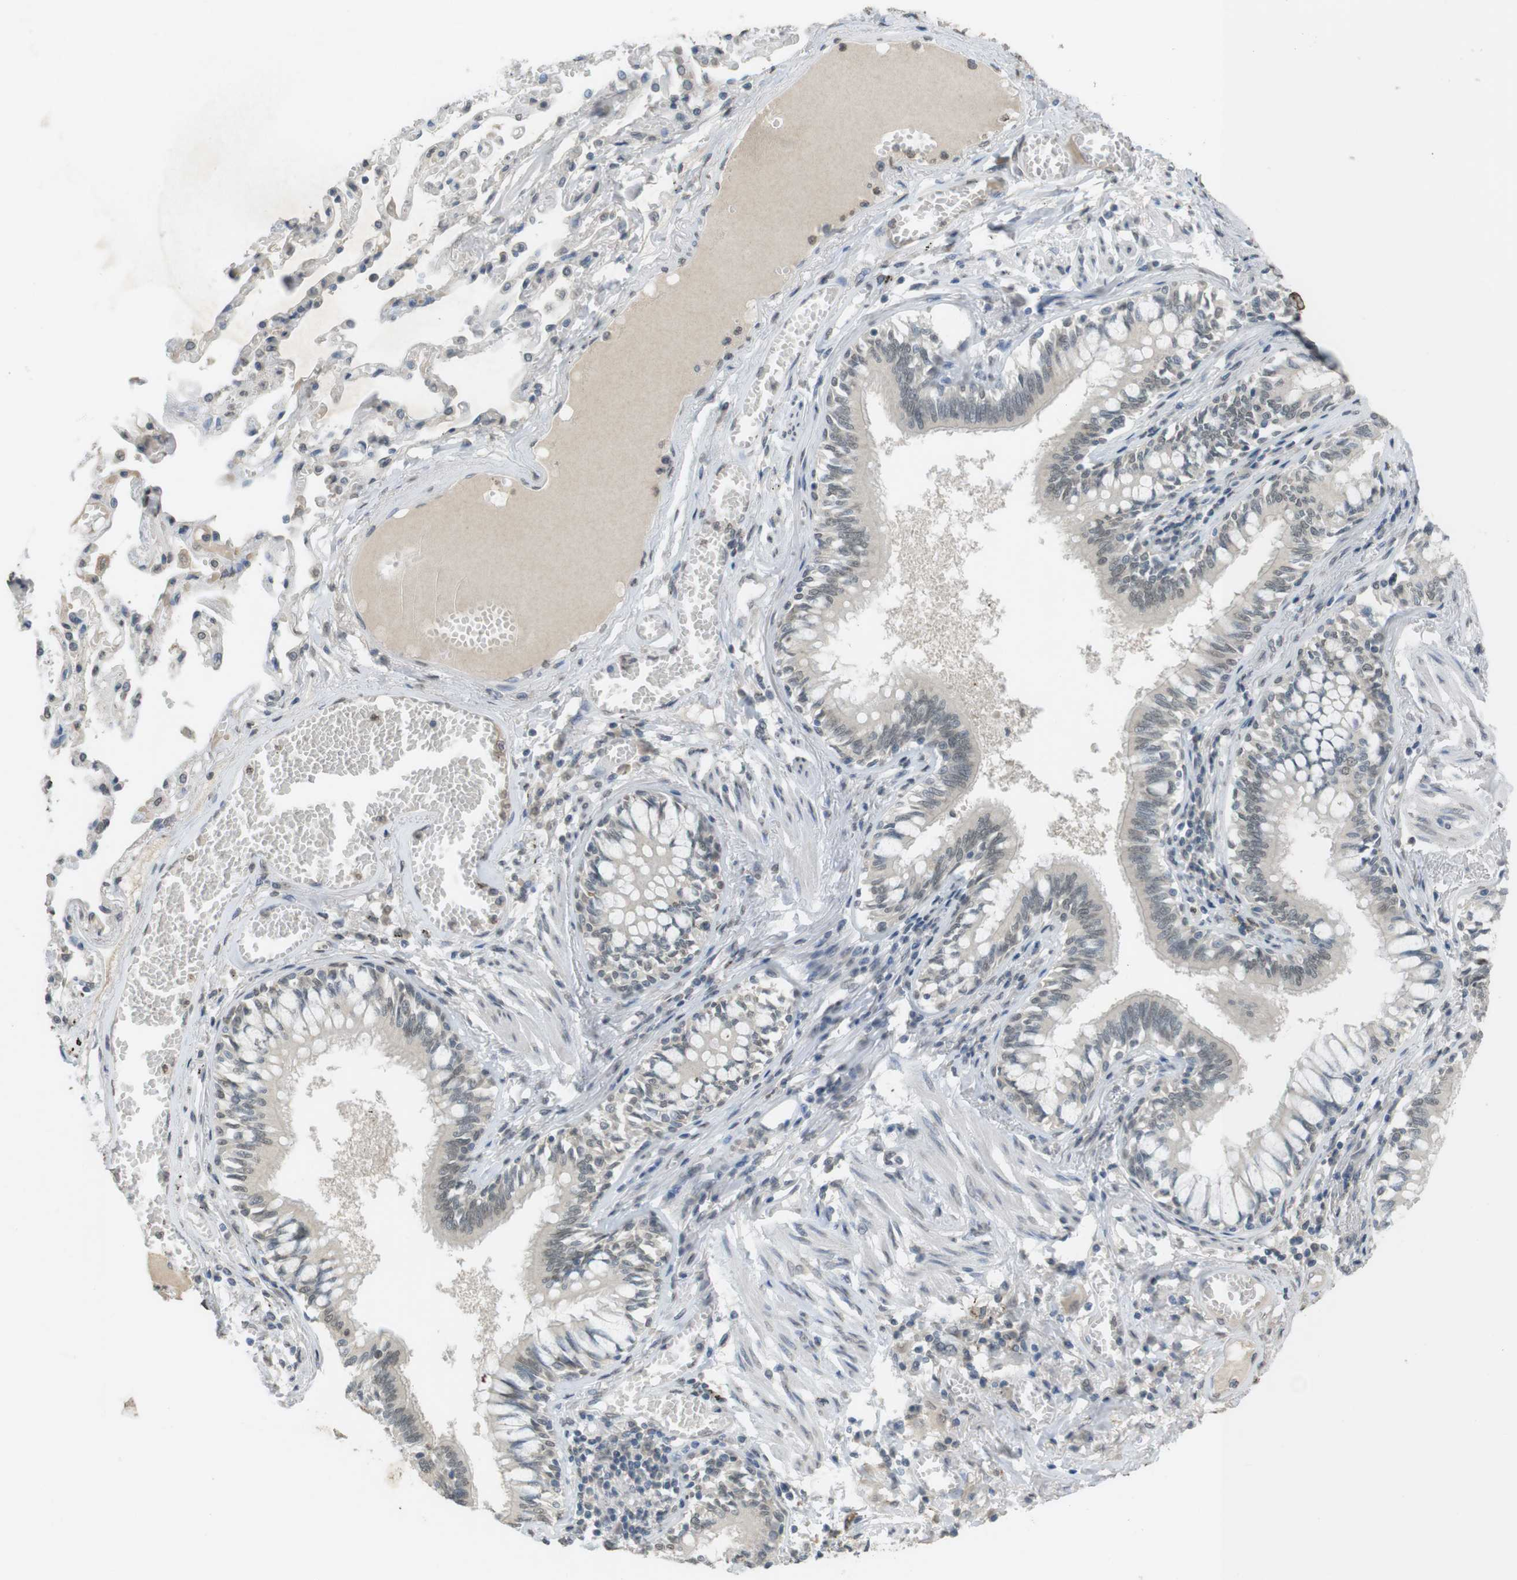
{"staining": {"intensity": "negative", "quantity": "none", "location": "none"}, "tissue": "bronchus", "cell_type": "Respiratory epithelial cells", "image_type": "normal", "snomed": [{"axis": "morphology", "description": "Normal tissue, NOS"}, {"axis": "morphology", "description": "Inflammation, NOS"}, {"axis": "topography", "description": "Cartilage tissue"}, {"axis": "topography", "description": "Lung"}], "caption": "This is a micrograph of immunohistochemistry staining of normal bronchus, which shows no positivity in respiratory epithelial cells.", "gene": "FZD10", "patient": {"sex": "male", "age": 71}}